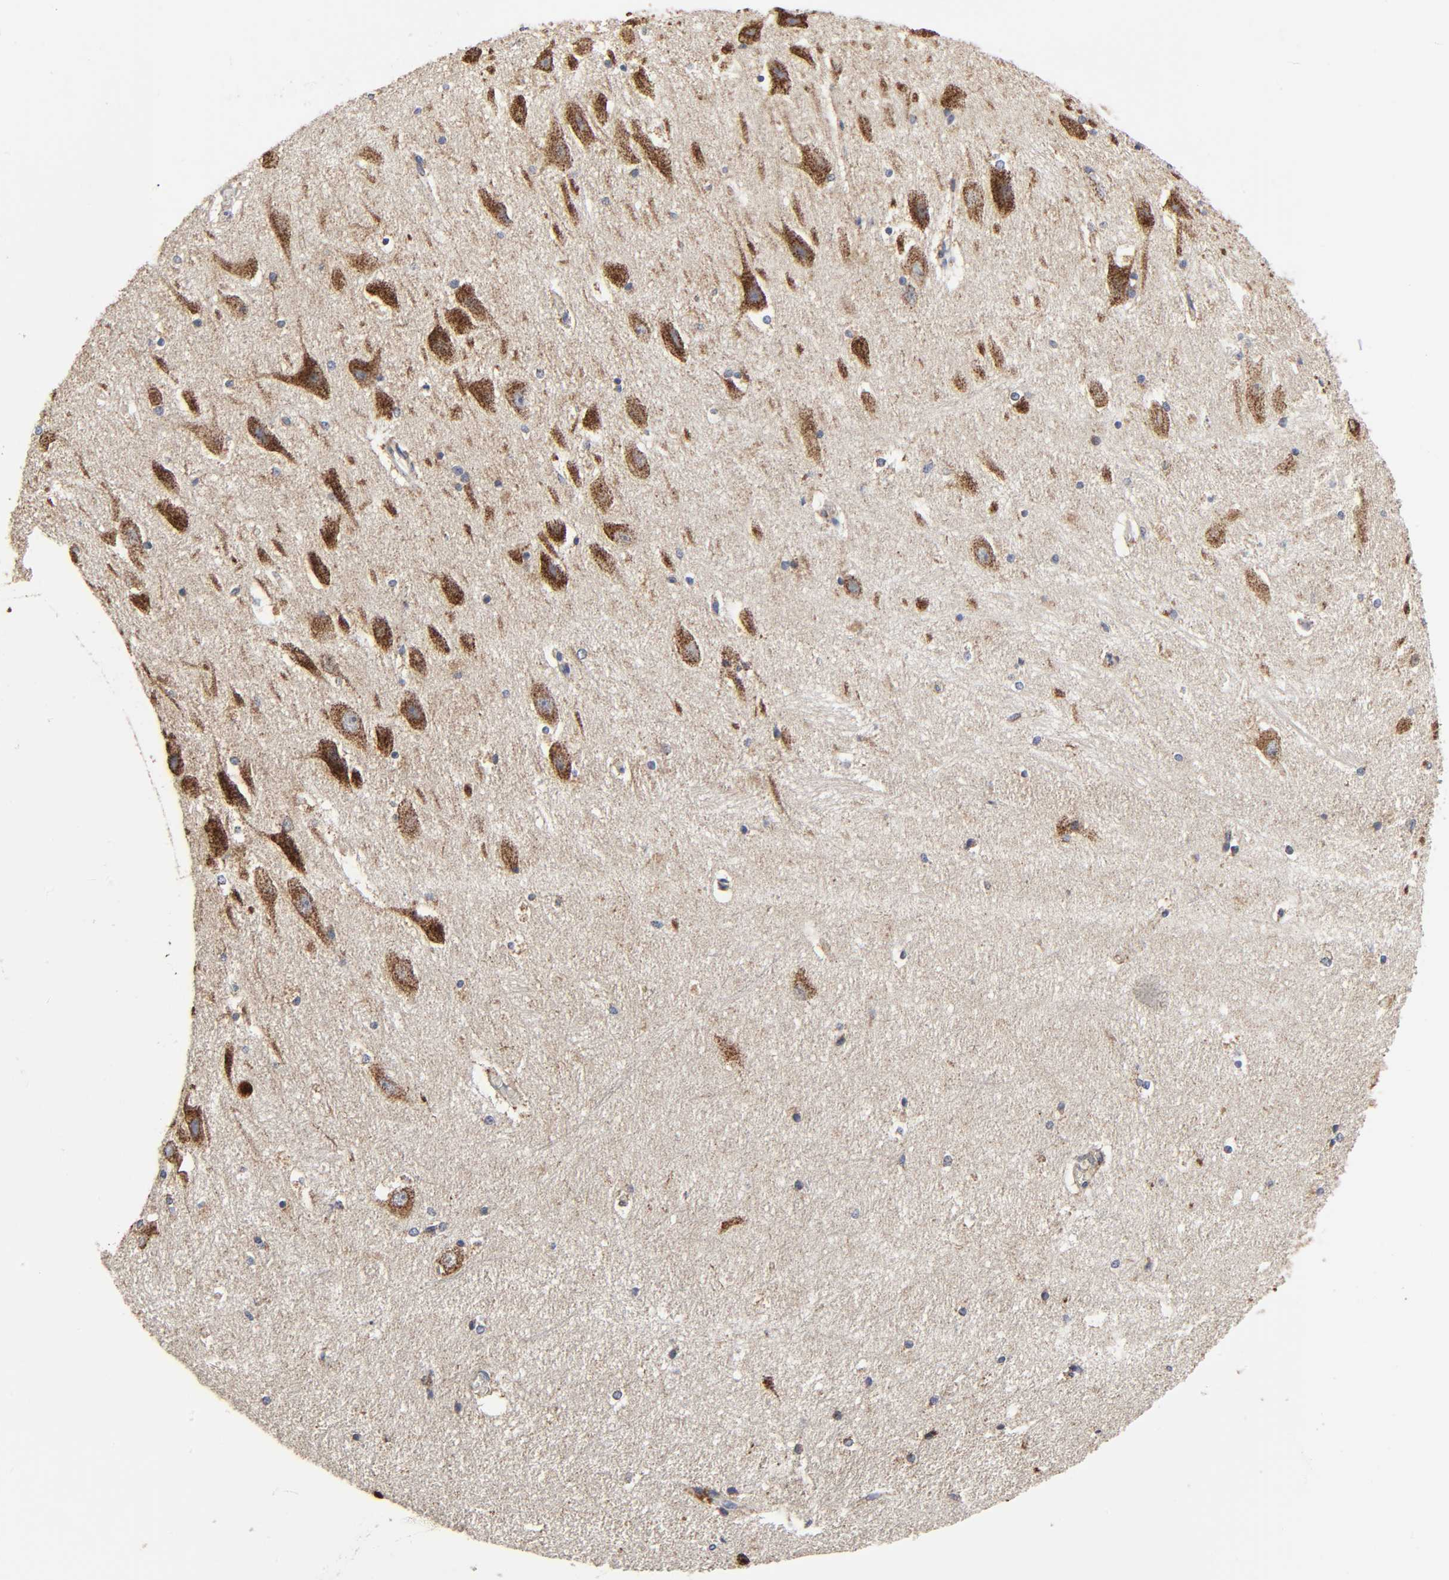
{"staining": {"intensity": "moderate", "quantity": "<25%", "location": "cytoplasmic/membranous"}, "tissue": "hippocampus", "cell_type": "Glial cells", "image_type": "normal", "snomed": [{"axis": "morphology", "description": "Normal tissue, NOS"}, {"axis": "topography", "description": "Hippocampus"}], "caption": "An immunohistochemistry photomicrograph of unremarkable tissue is shown. Protein staining in brown highlights moderate cytoplasmic/membranous positivity in hippocampus within glial cells.", "gene": "COX6B1", "patient": {"sex": "female", "age": 19}}